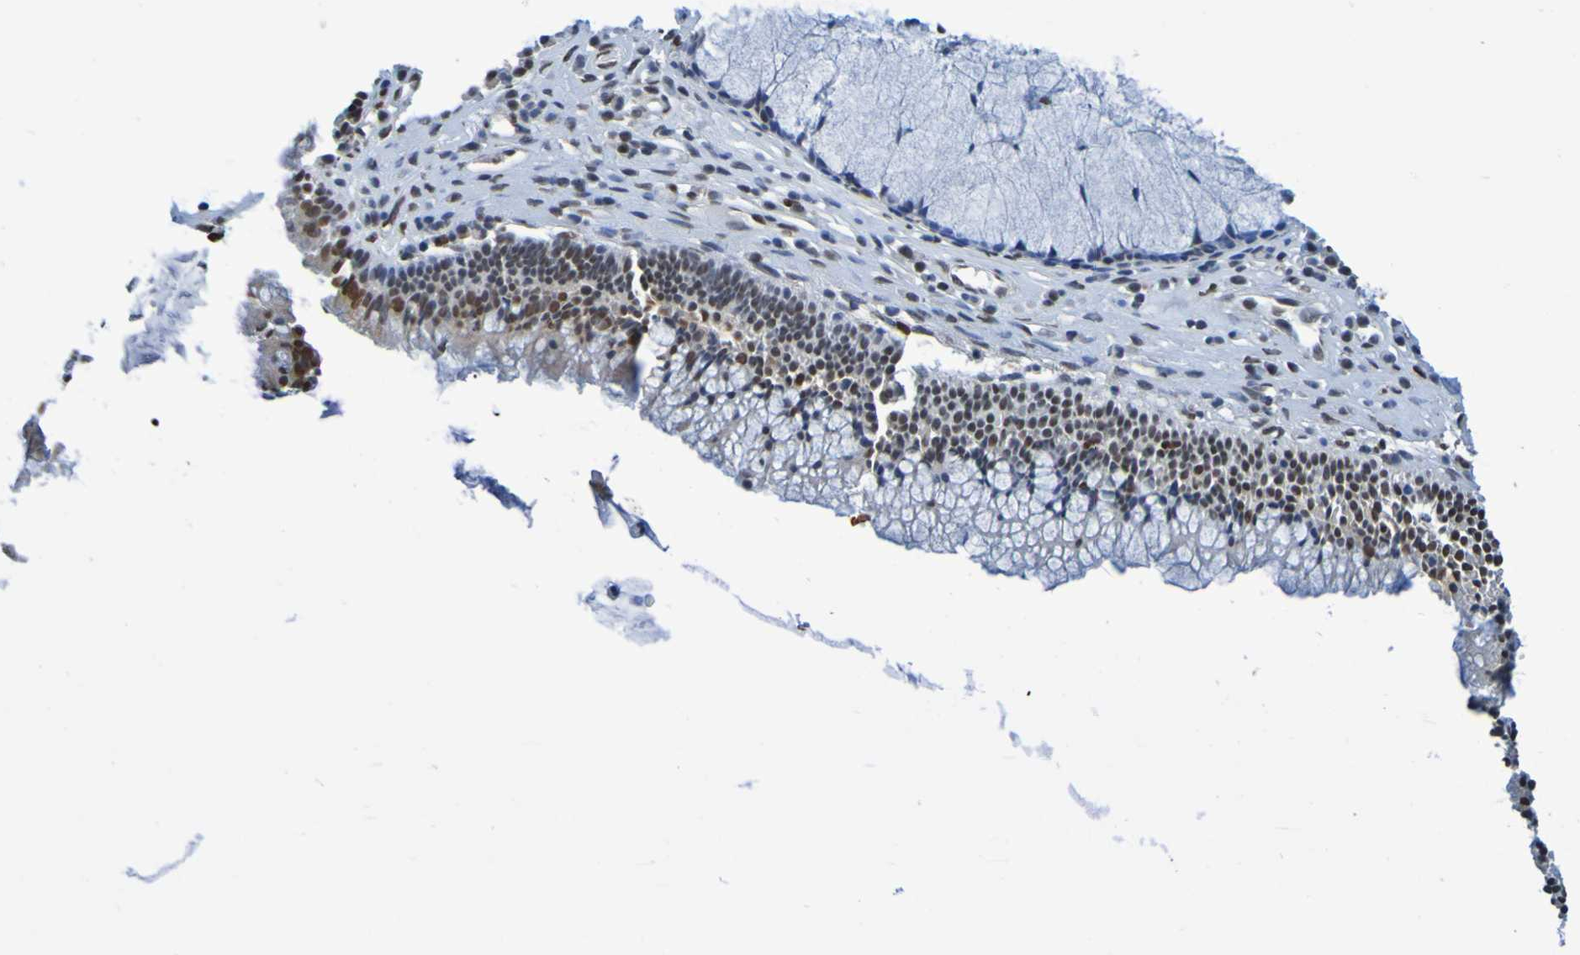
{"staining": {"intensity": "strong", "quantity": ">75%", "location": "nuclear"}, "tissue": "nasopharynx", "cell_type": "Respiratory epithelial cells", "image_type": "normal", "snomed": [{"axis": "morphology", "description": "Normal tissue, NOS"}, {"axis": "topography", "description": "Nasopharynx"}], "caption": "Respiratory epithelial cells reveal high levels of strong nuclear positivity in approximately >75% of cells in unremarkable human nasopharynx. The staining is performed using DAB (3,3'-diaminobenzidine) brown chromogen to label protein expression. The nuclei are counter-stained blue using hematoxylin.", "gene": "HDAC2", "patient": {"sex": "female", "age": 51}}